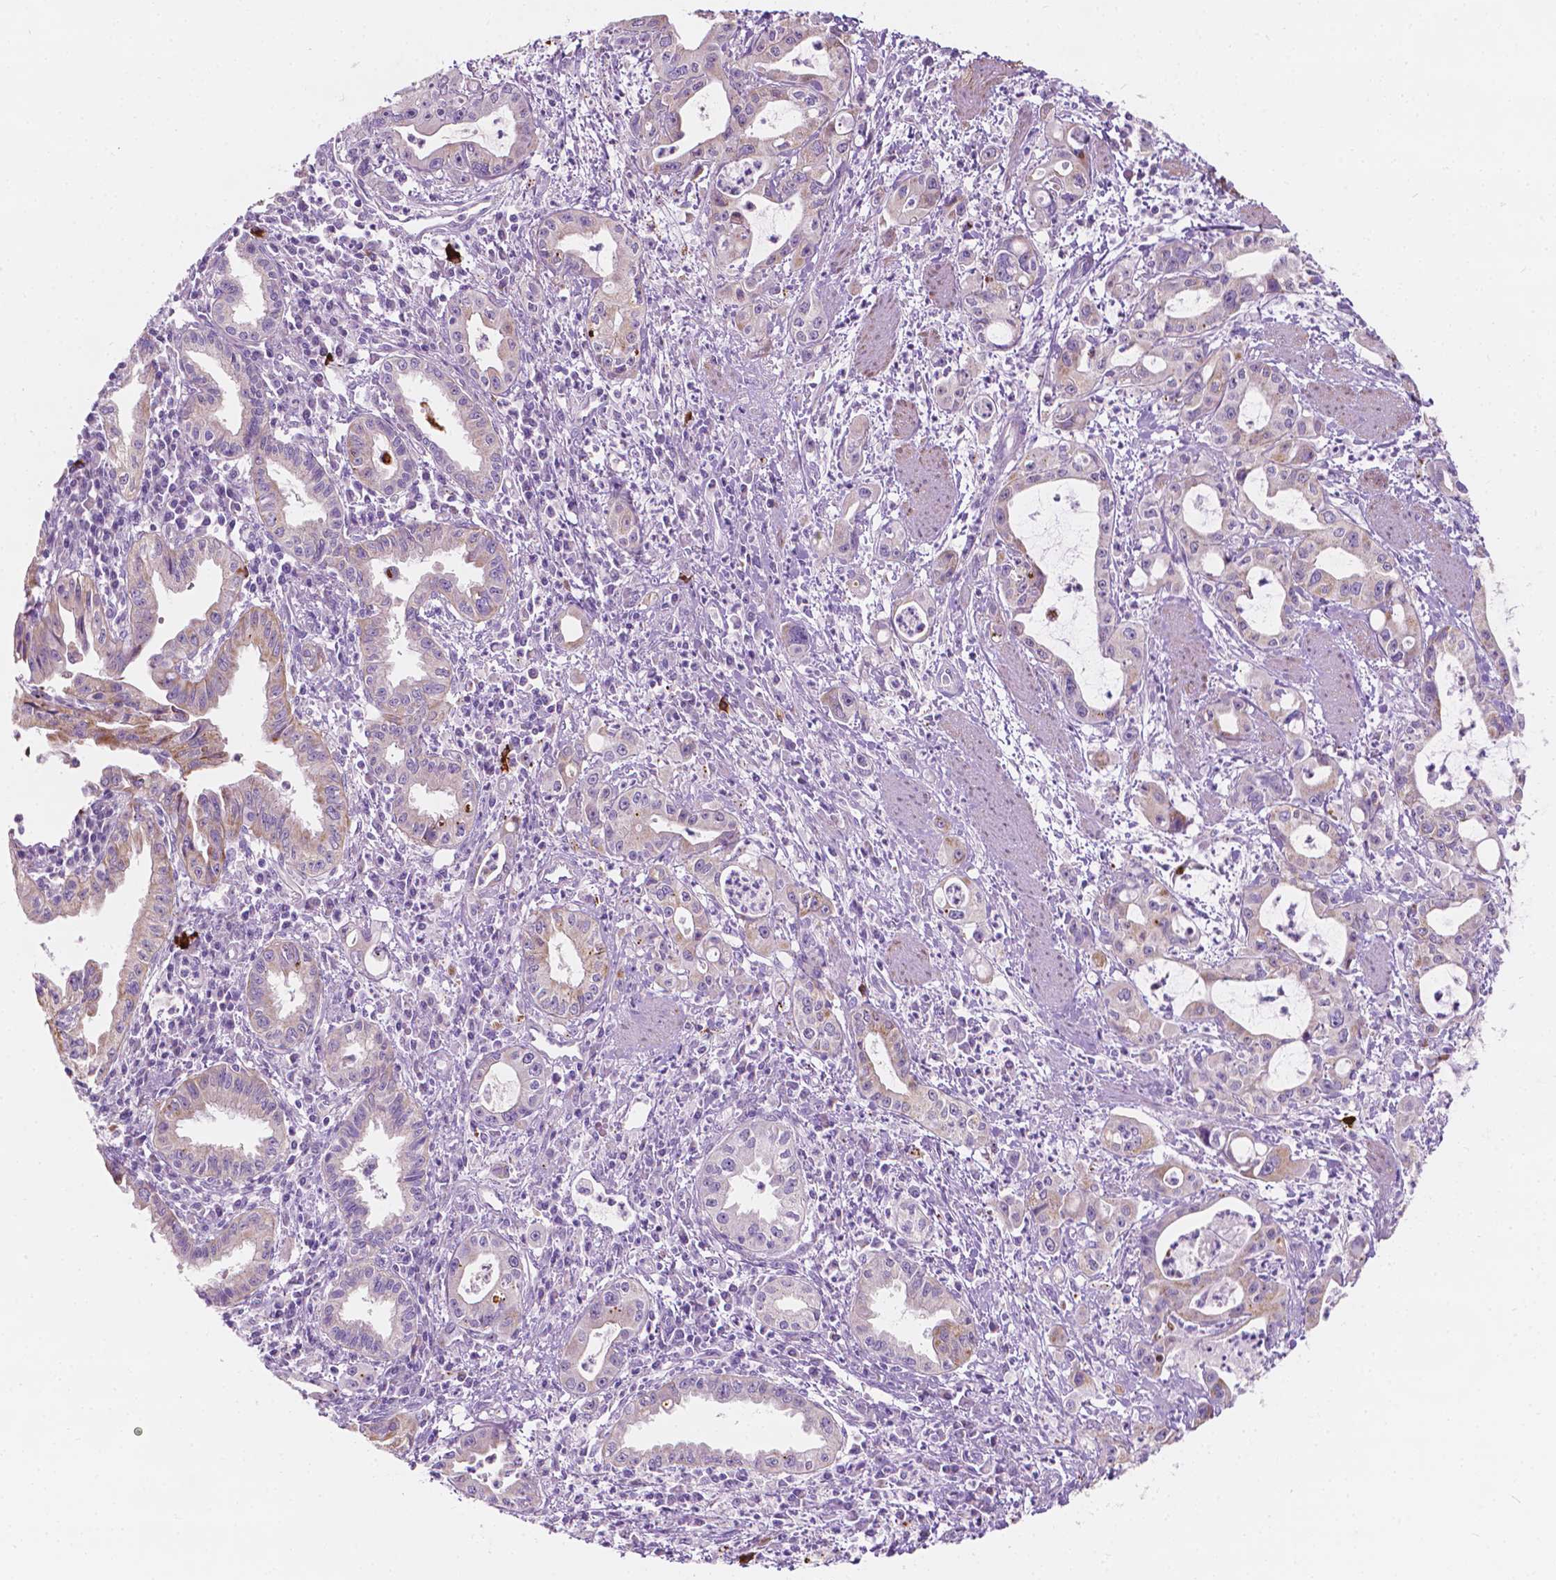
{"staining": {"intensity": "weak", "quantity": "<25%", "location": "cytoplasmic/membranous"}, "tissue": "pancreatic cancer", "cell_type": "Tumor cells", "image_type": "cancer", "snomed": [{"axis": "morphology", "description": "Adenocarcinoma, NOS"}, {"axis": "topography", "description": "Pancreas"}], "caption": "IHC micrograph of neoplastic tissue: human pancreatic cancer stained with DAB displays no significant protein positivity in tumor cells. (Immunohistochemistry, brightfield microscopy, high magnification).", "gene": "NOS1AP", "patient": {"sex": "male", "age": 72}}